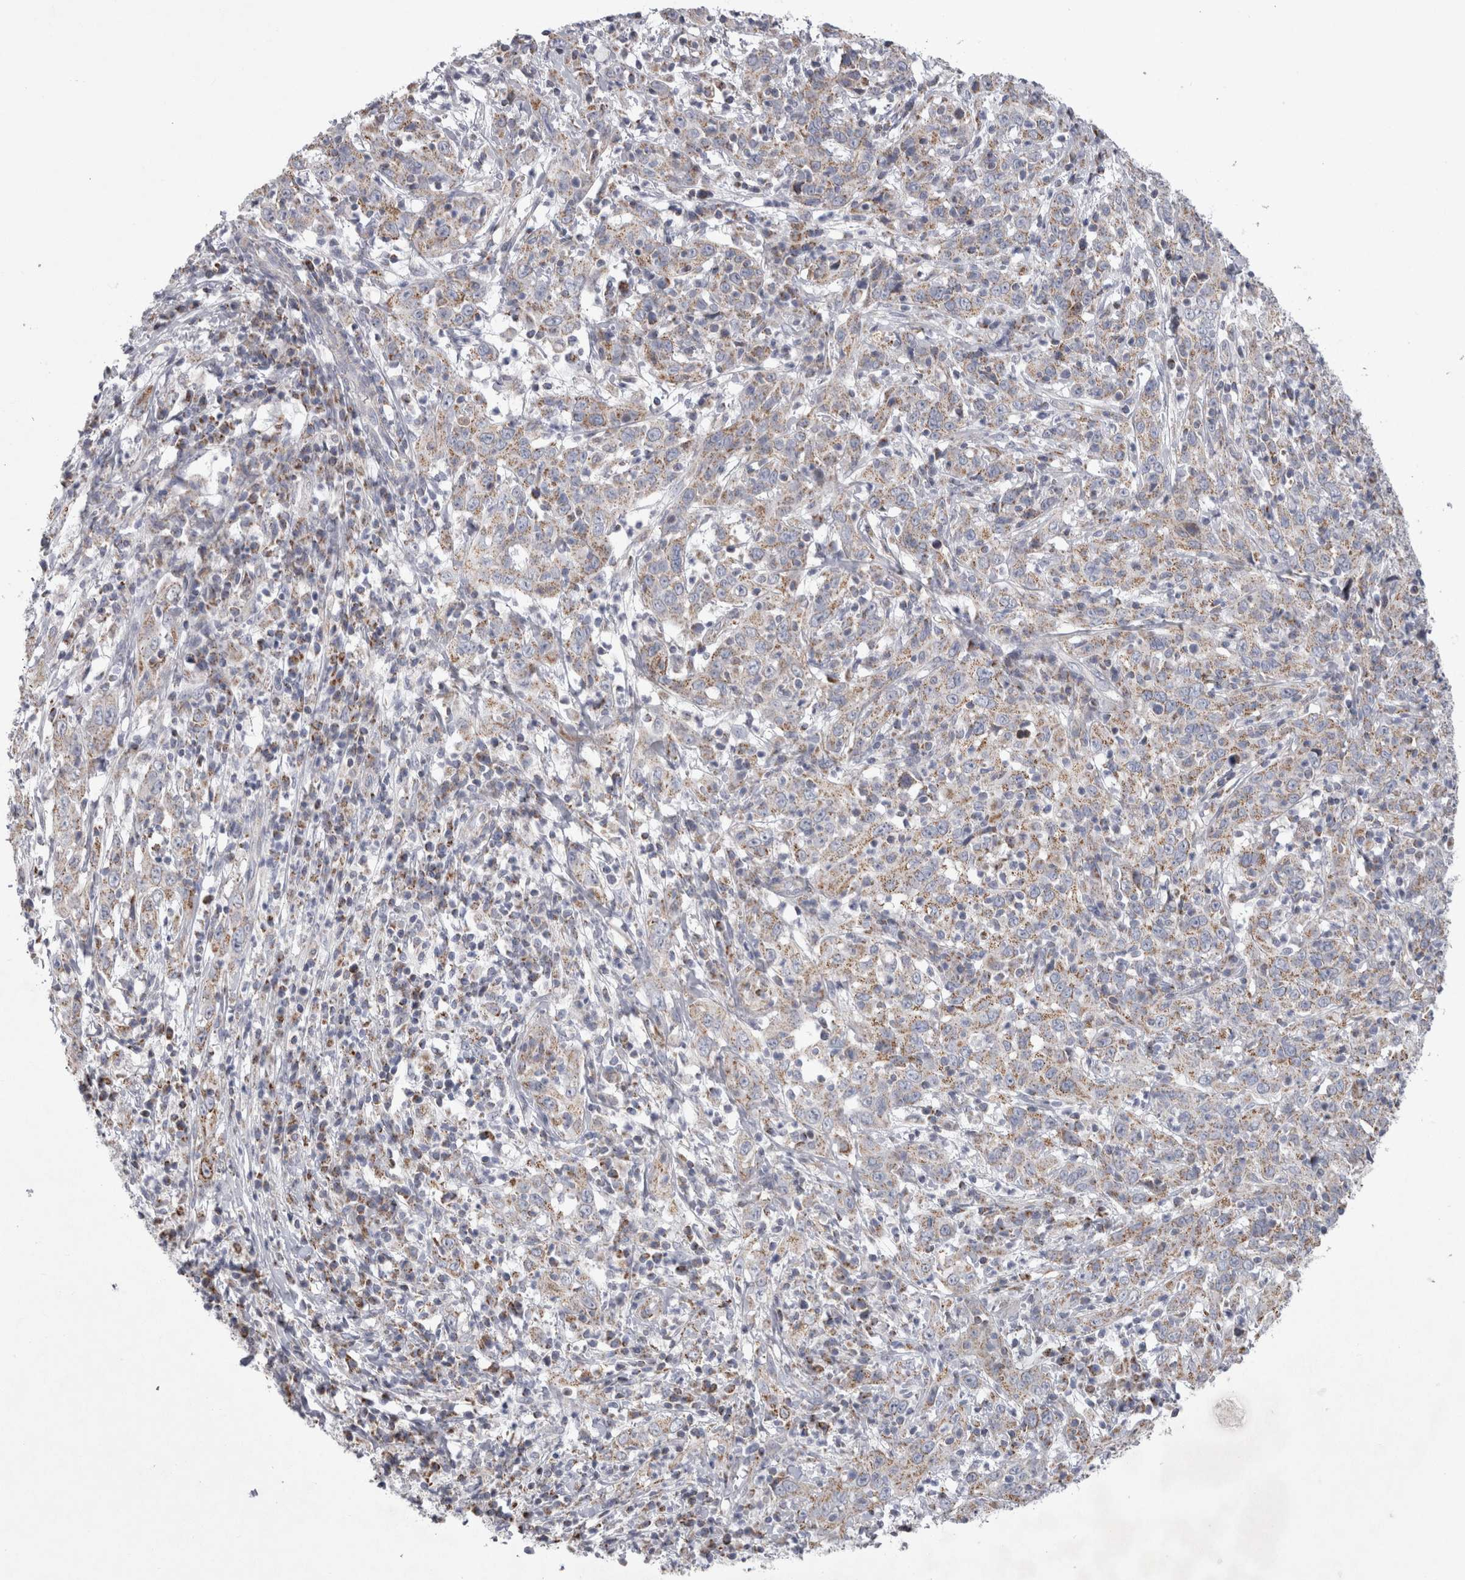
{"staining": {"intensity": "moderate", "quantity": ">75%", "location": "cytoplasmic/membranous"}, "tissue": "cervical cancer", "cell_type": "Tumor cells", "image_type": "cancer", "snomed": [{"axis": "morphology", "description": "Squamous cell carcinoma, NOS"}, {"axis": "topography", "description": "Cervix"}], "caption": "Protein expression analysis of squamous cell carcinoma (cervical) exhibits moderate cytoplasmic/membranous positivity in approximately >75% of tumor cells. (DAB IHC, brown staining for protein, blue staining for nuclei).", "gene": "HDHD3", "patient": {"sex": "female", "age": 46}}